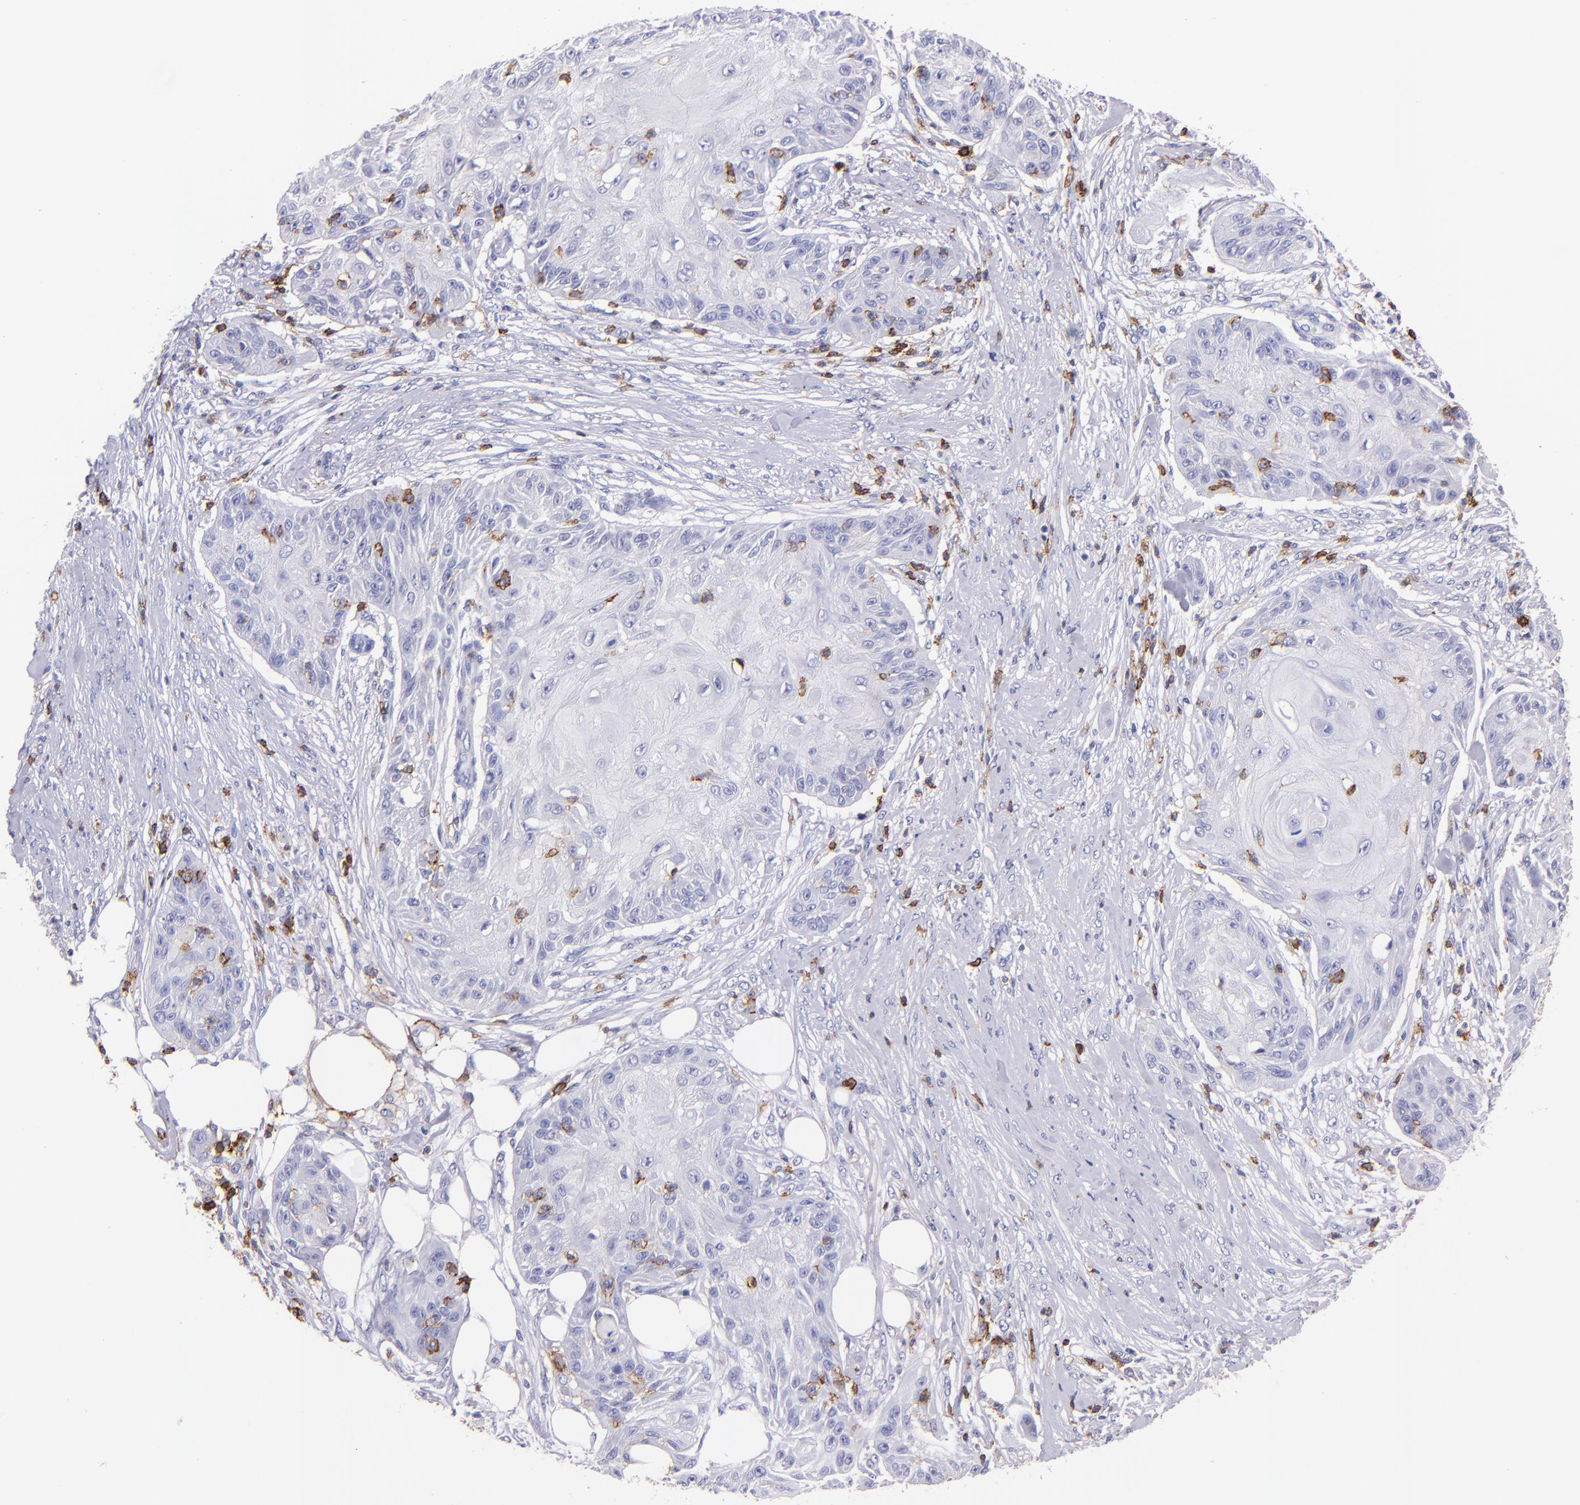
{"staining": {"intensity": "negative", "quantity": "none", "location": "none"}, "tissue": "skin cancer", "cell_type": "Tumor cells", "image_type": "cancer", "snomed": [{"axis": "morphology", "description": "Squamous cell carcinoma, NOS"}, {"axis": "topography", "description": "Skin"}], "caption": "Tumor cells show no significant staining in skin cancer.", "gene": "SPN", "patient": {"sex": "female", "age": 88}}